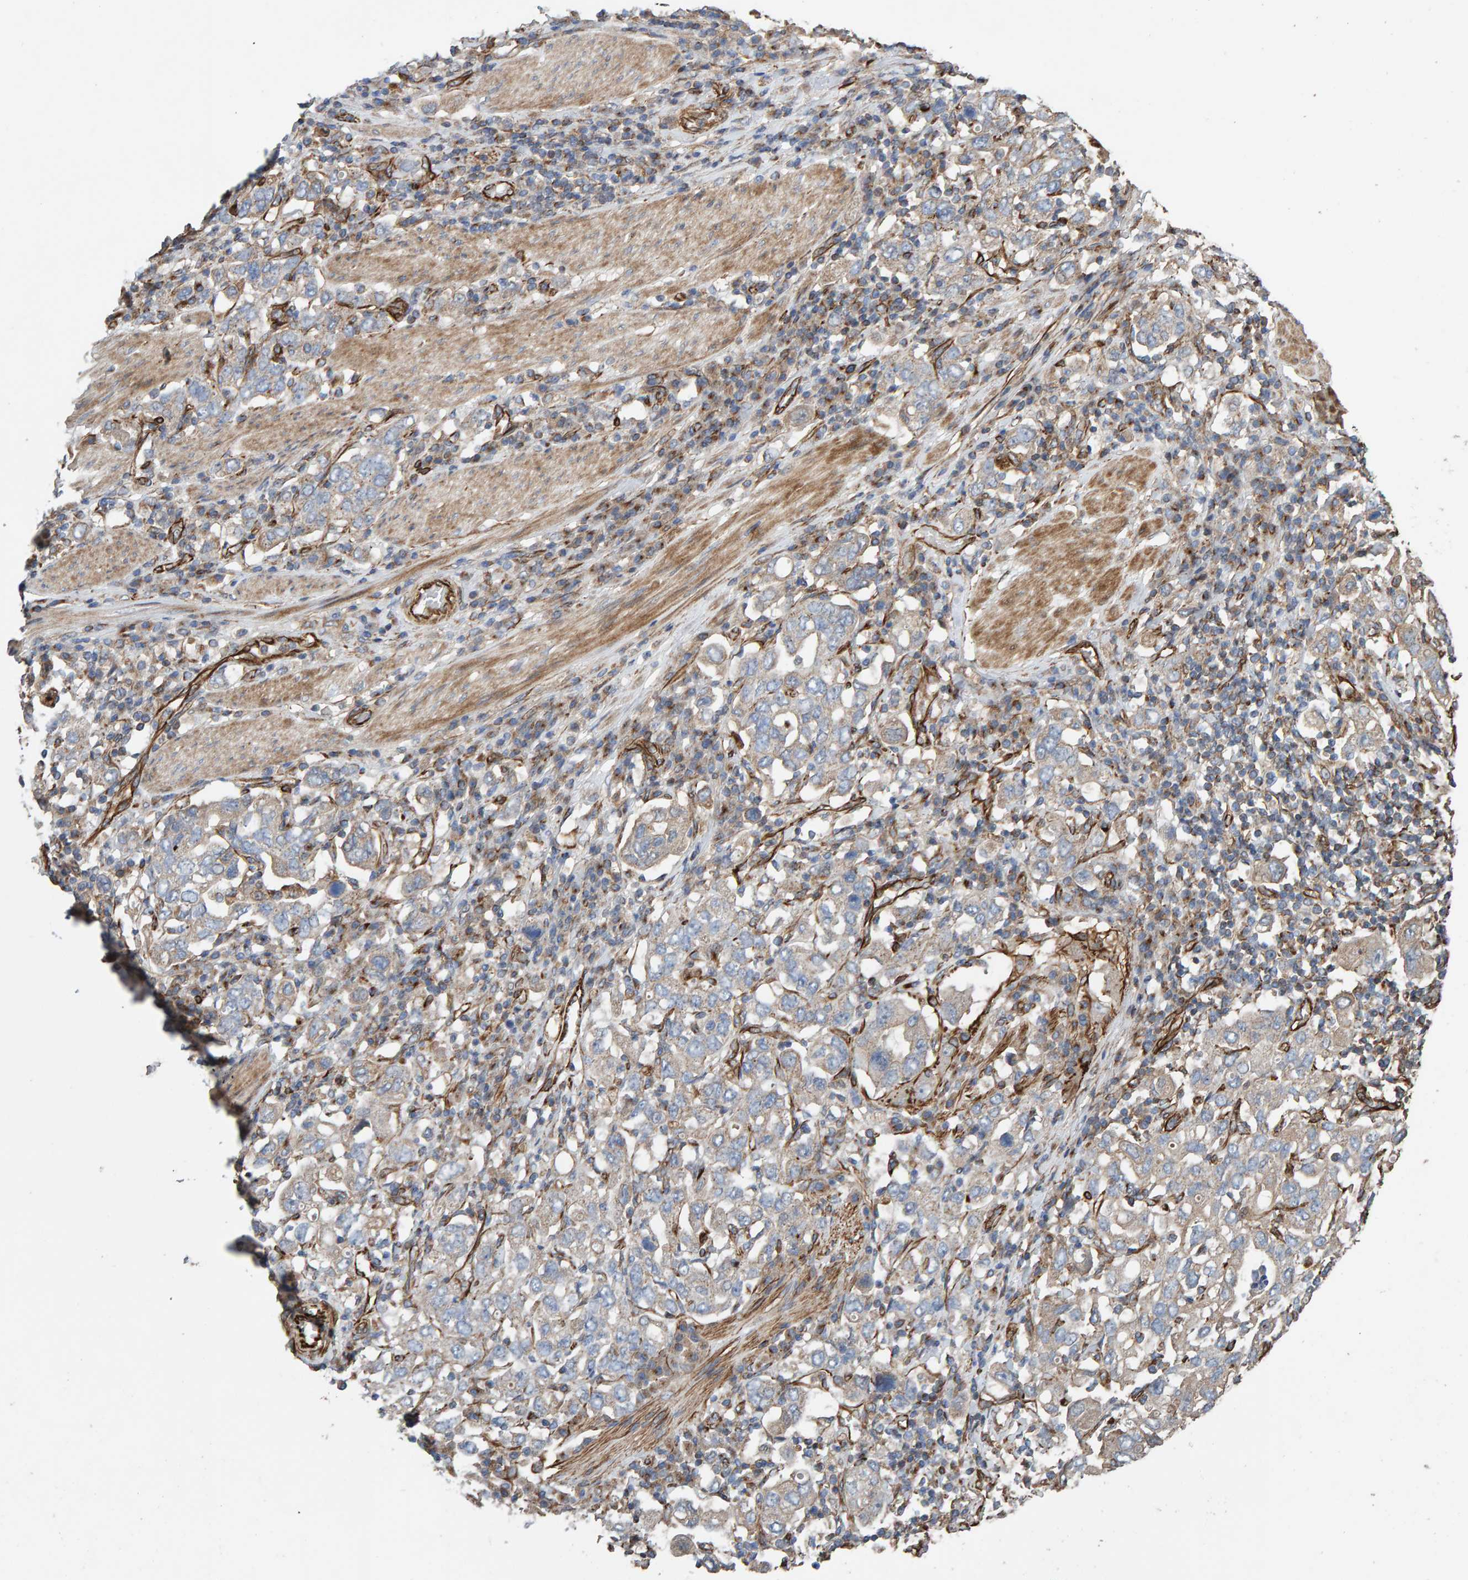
{"staining": {"intensity": "weak", "quantity": "<25%", "location": "cytoplasmic/membranous"}, "tissue": "stomach cancer", "cell_type": "Tumor cells", "image_type": "cancer", "snomed": [{"axis": "morphology", "description": "Adenocarcinoma, NOS"}, {"axis": "topography", "description": "Stomach, upper"}], "caption": "Immunohistochemistry of human stomach cancer reveals no positivity in tumor cells. (DAB IHC with hematoxylin counter stain).", "gene": "ZNF347", "patient": {"sex": "male", "age": 62}}